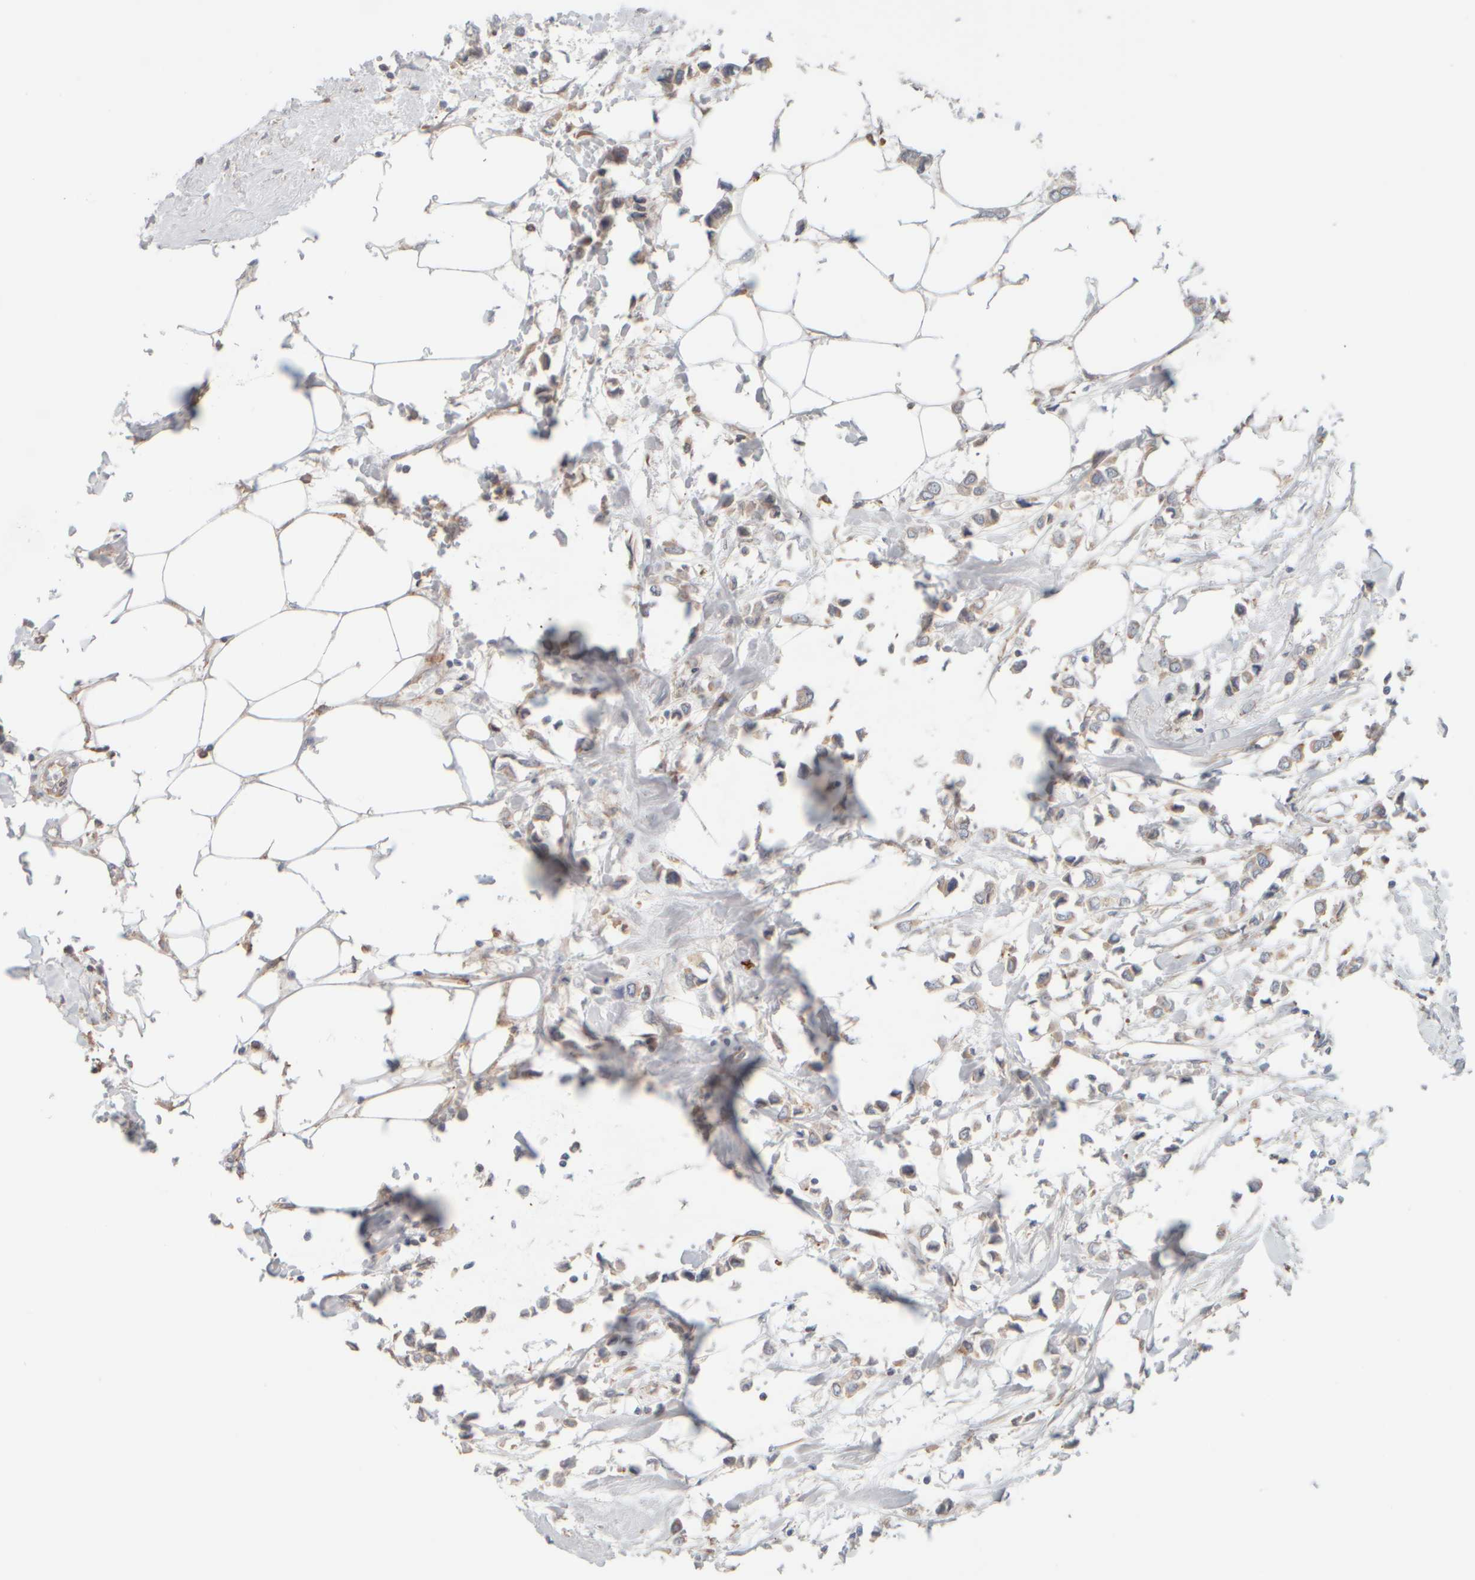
{"staining": {"intensity": "weak", "quantity": "25%-75%", "location": "cytoplasmic/membranous"}, "tissue": "breast cancer", "cell_type": "Tumor cells", "image_type": "cancer", "snomed": [{"axis": "morphology", "description": "Lobular carcinoma"}, {"axis": "topography", "description": "Breast"}], "caption": "Immunohistochemical staining of breast cancer shows weak cytoplasmic/membranous protein expression in approximately 25%-75% of tumor cells.", "gene": "EIF2B3", "patient": {"sex": "female", "age": 51}}